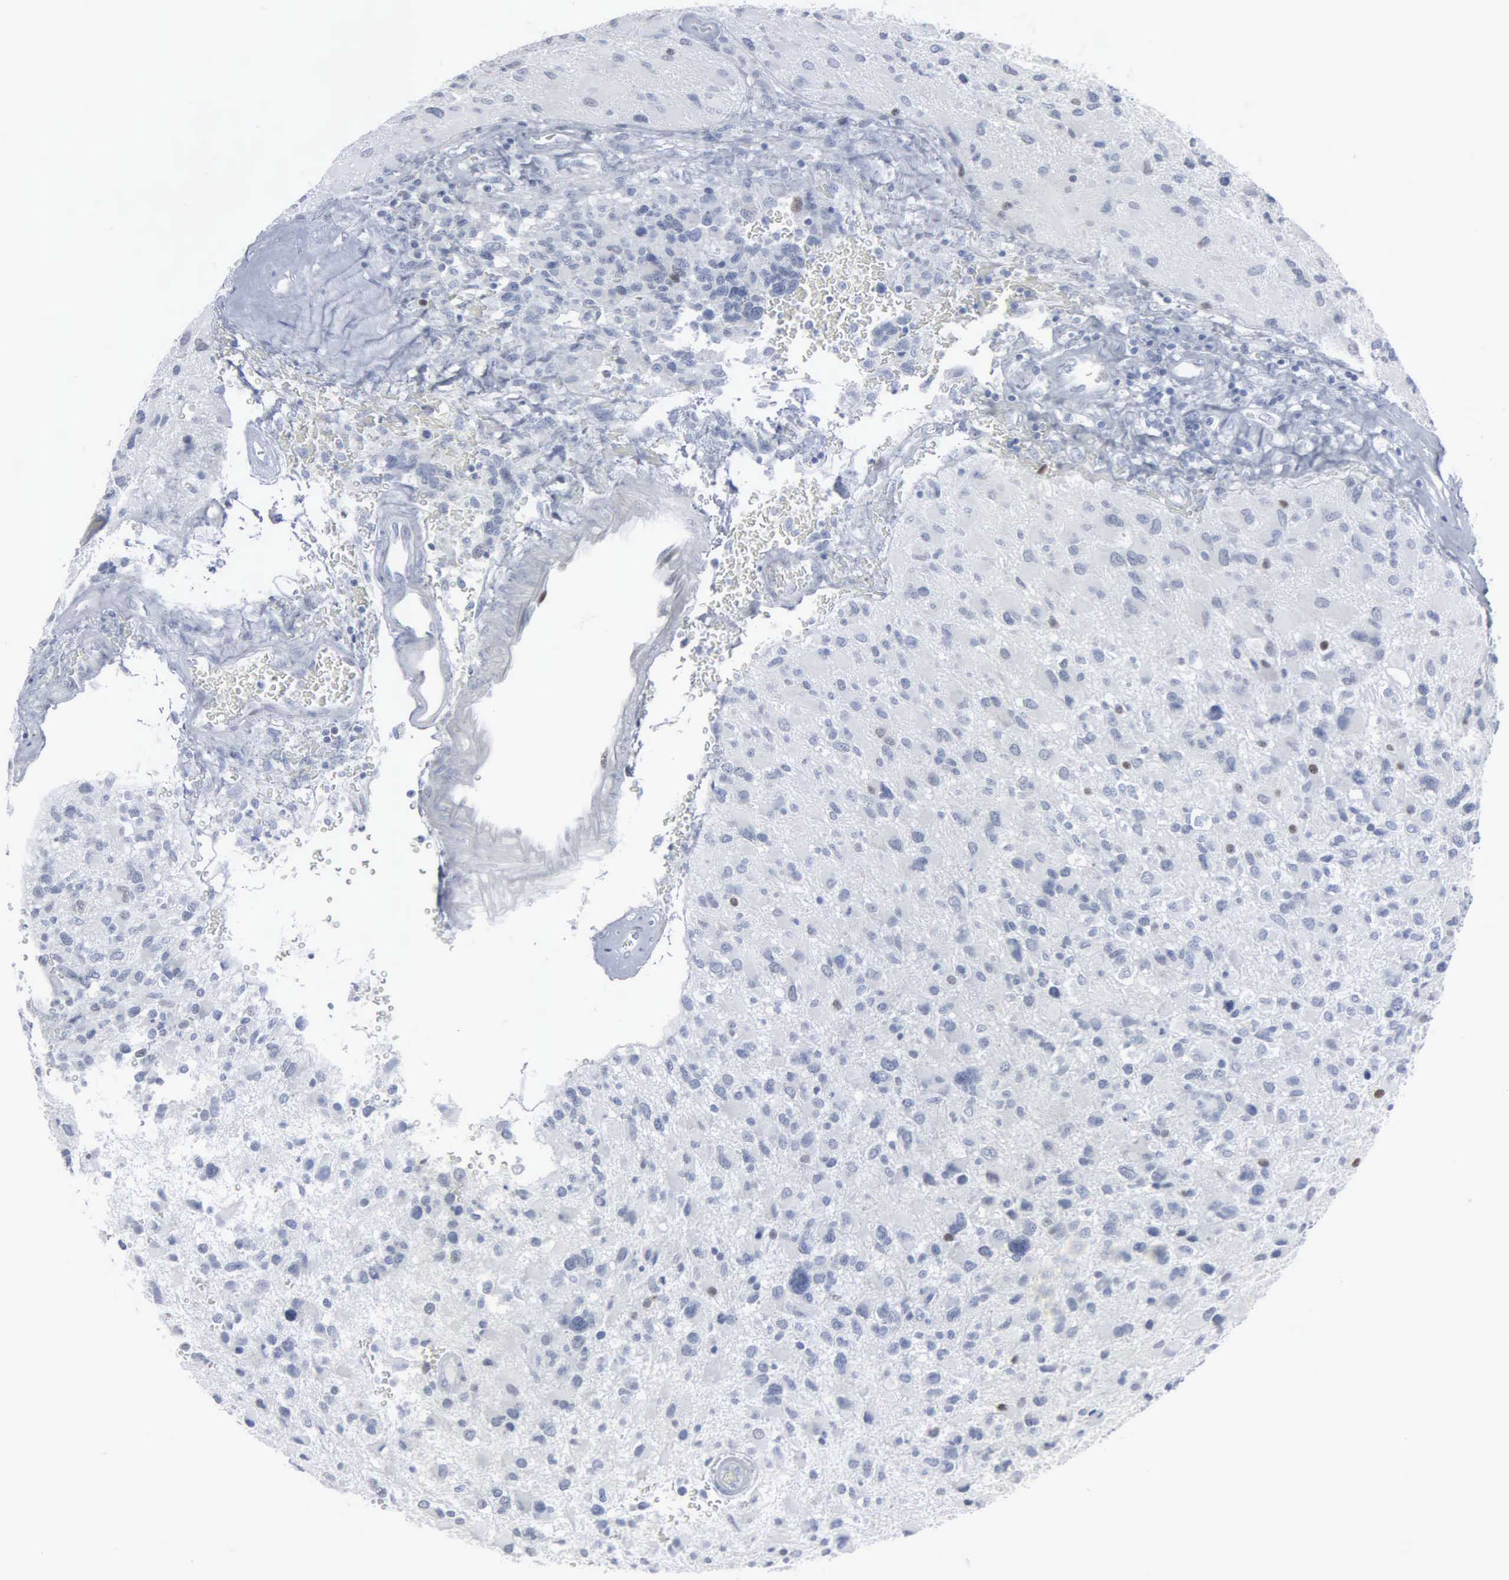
{"staining": {"intensity": "negative", "quantity": "none", "location": "none"}, "tissue": "glioma", "cell_type": "Tumor cells", "image_type": "cancer", "snomed": [{"axis": "morphology", "description": "Glioma, malignant, High grade"}, {"axis": "topography", "description": "Brain"}], "caption": "IHC of human glioma displays no expression in tumor cells. Brightfield microscopy of immunohistochemistry stained with DAB (brown) and hematoxylin (blue), captured at high magnification.", "gene": "CCND3", "patient": {"sex": "male", "age": 69}}